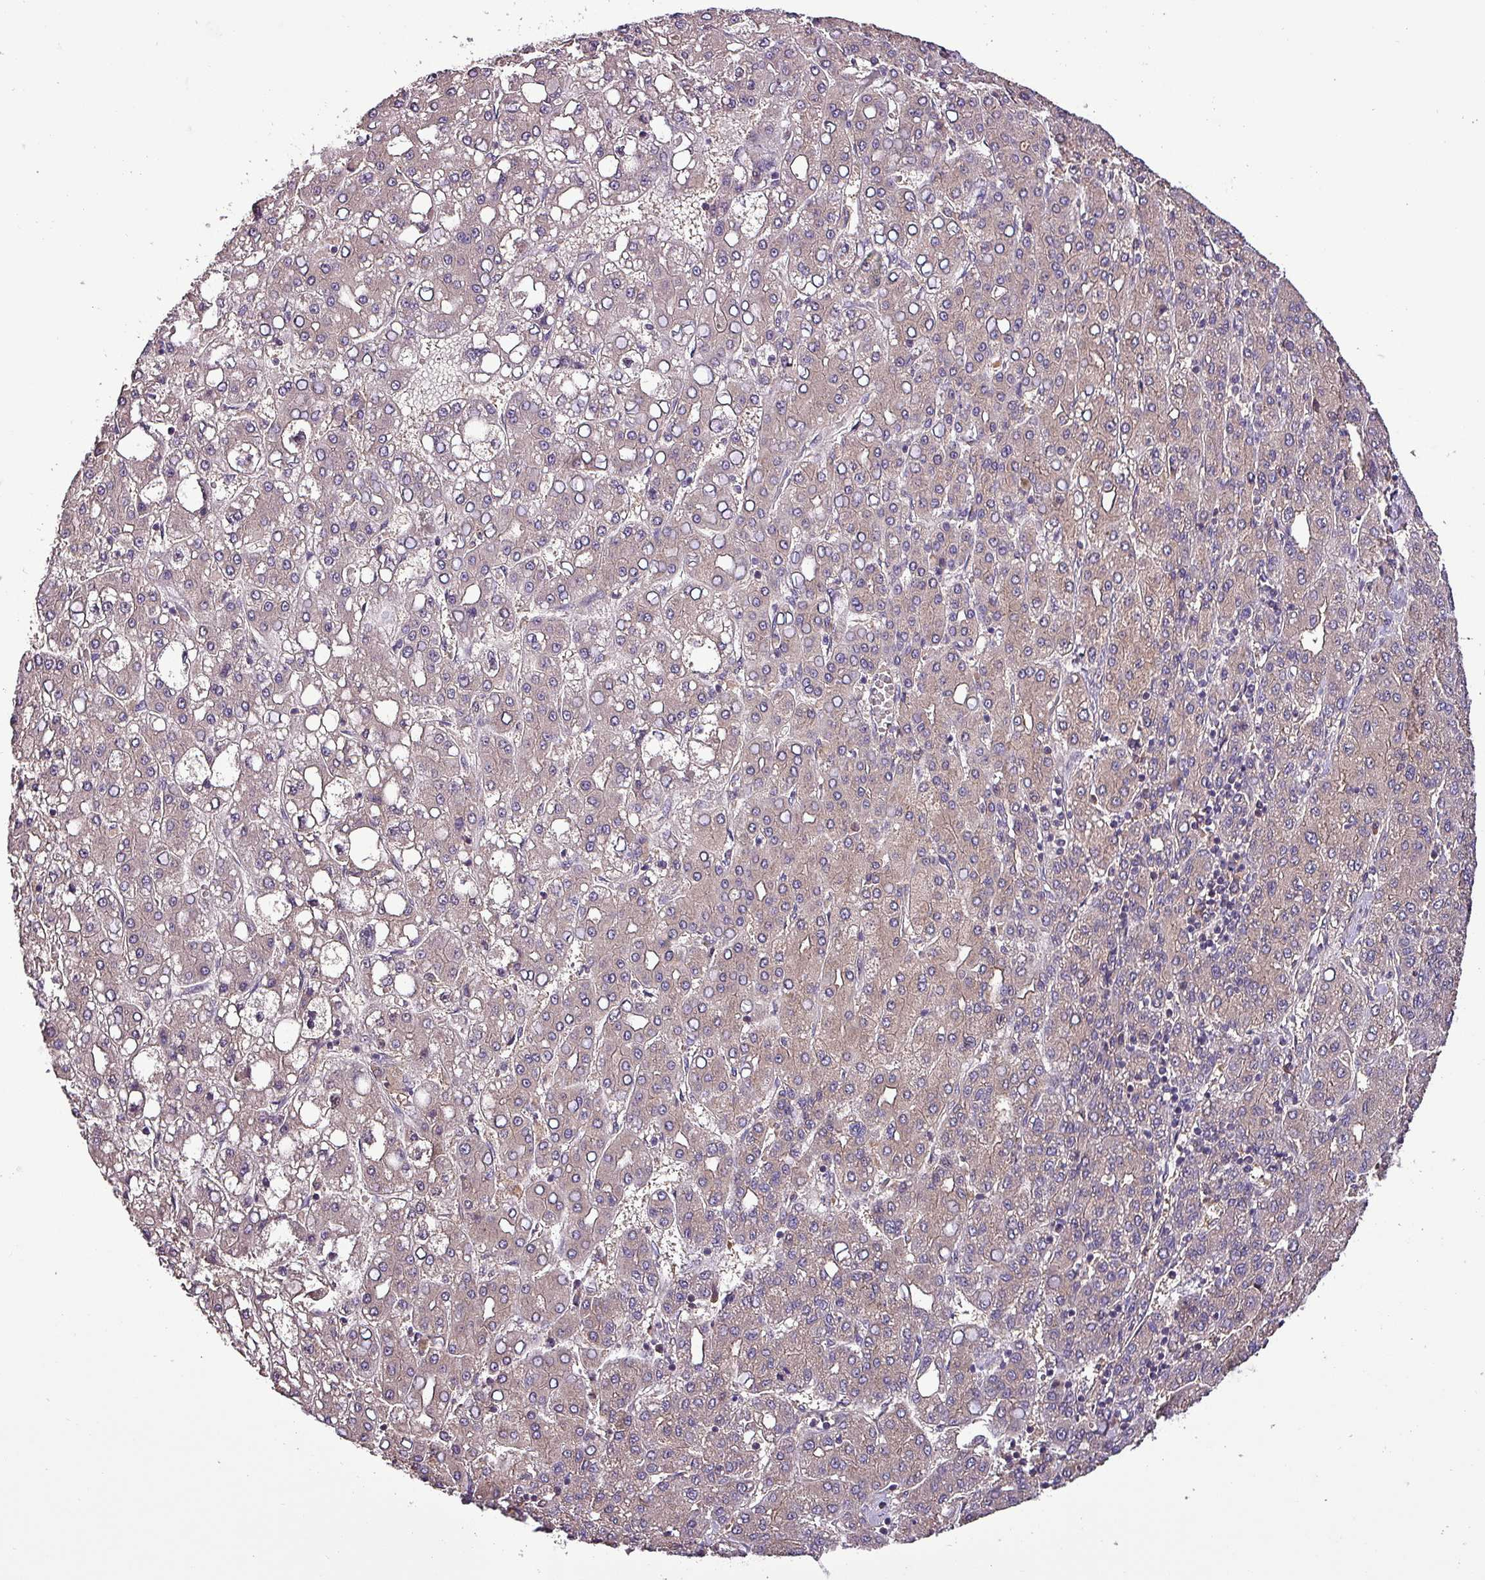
{"staining": {"intensity": "weak", "quantity": "<25%", "location": "cytoplasmic/membranous"}, "tissue": "liver cancer", "cell_type": "Tumor cells", "image_type": "cancer", "snomed": [{"axis": "morphology", "description": "Carcinoma, Hepatocellular, NOS"}, {"axis": "topography", "description": "Liver"}], "caption": "Immunohistochemistry of human liver hepatocellular carcinoma displays no expression in tumor cells.", "gene": "PAFAH1B2", "patient": {"sex": "male", "age": 65}}